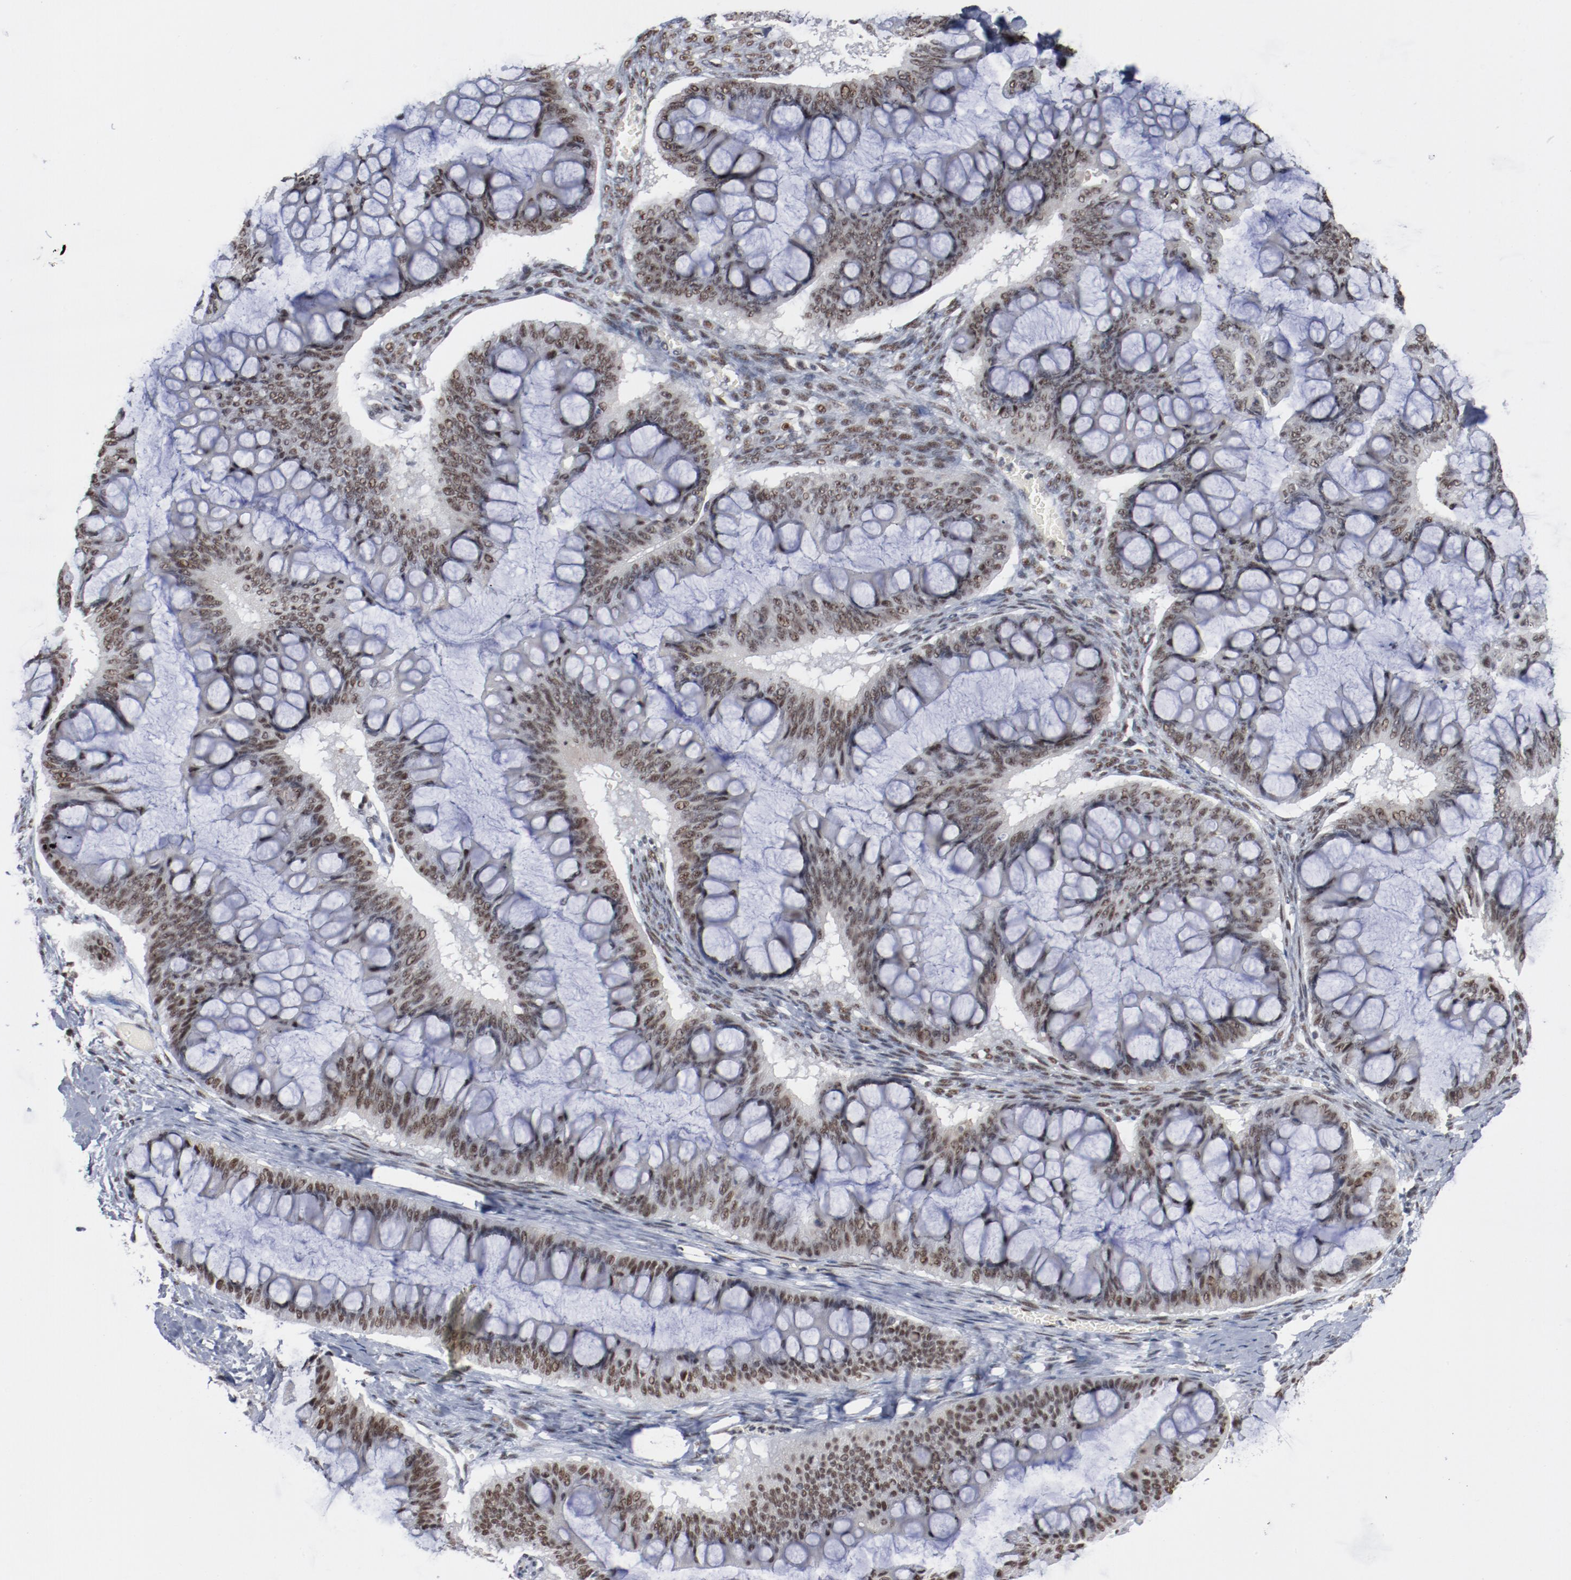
{"staining": {"intensity": "moderate", "quantity": ">75%", "location": "nuclear"}, "tissue": "ovarian cancer", "cell_type": "Tumor cells", "image_type": "cancer", "snomed": [{"axis": "morphology", "description": "Cystadenocarcinoma, mucinous, NOS"}, {"axis": "topography", "description": "Ovary"}], "caption": "Human ovarian cancer stained with a brown dye exhibits moderate nuclear positive expression in about >75% of tumor cells.", "gene": "BUB3", "patient": {"sex": "female", "age": 73}}